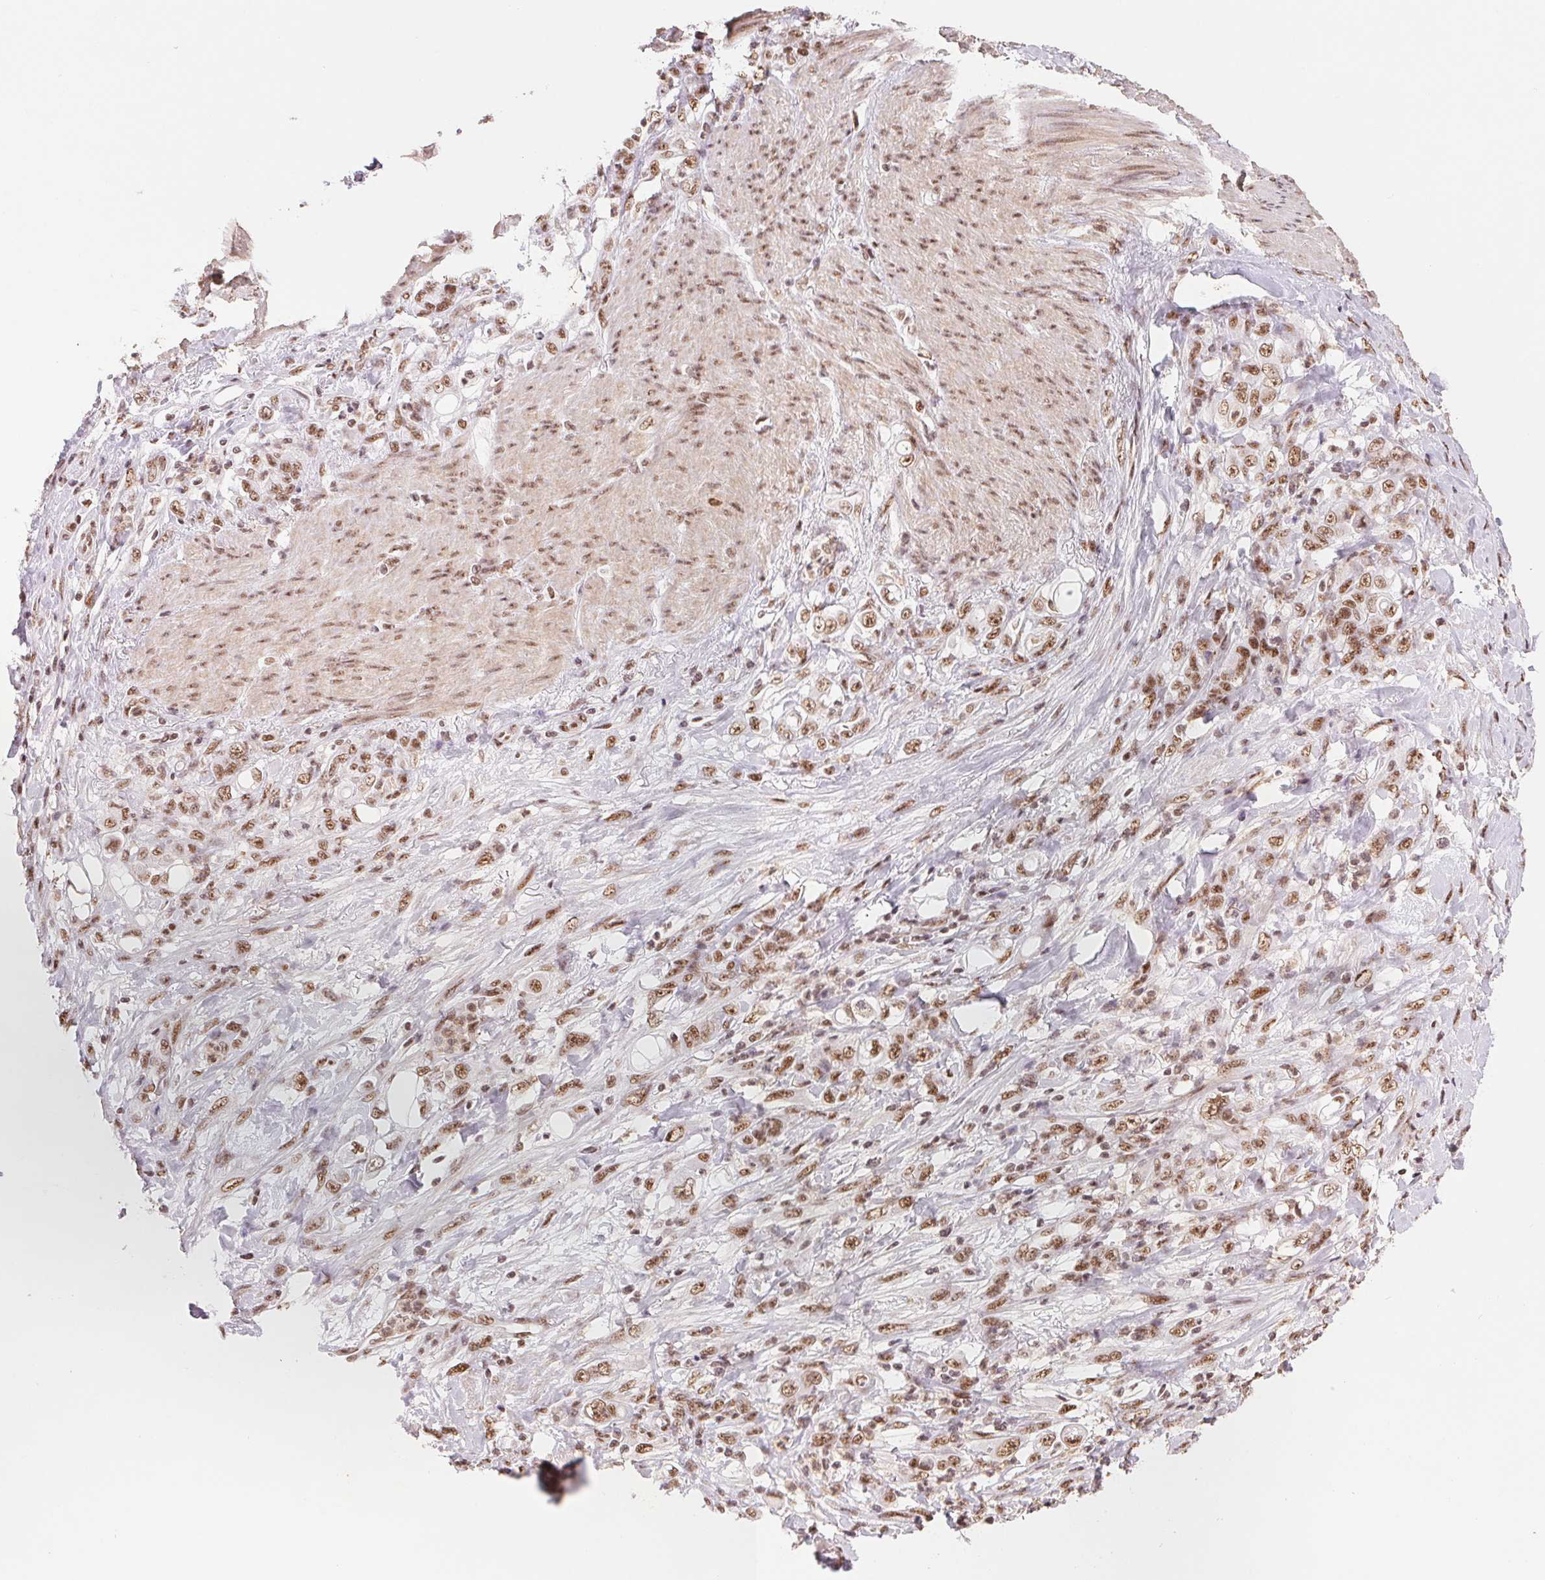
{"staining": {"intensity": "moderate", "quantity": ">75%", "location": "nuclear"}, "tissue": "stomach cancer", "cell_type": "Tumor cells", "image_type": "cancer", "snomed": [{"axis": "morphology", "description": "Adenocarcinoma, NOS"}, {"axis": "topography", "description": "Stomach"}], "caption": "Immunohistochemistry (DAB) staining of stomach adenocarcinoma displays moderate nuclear protein expression in approximately >75% of tumor cells.", "gene": "SREK1", "patient": {"sex": "female", "age": 79}}